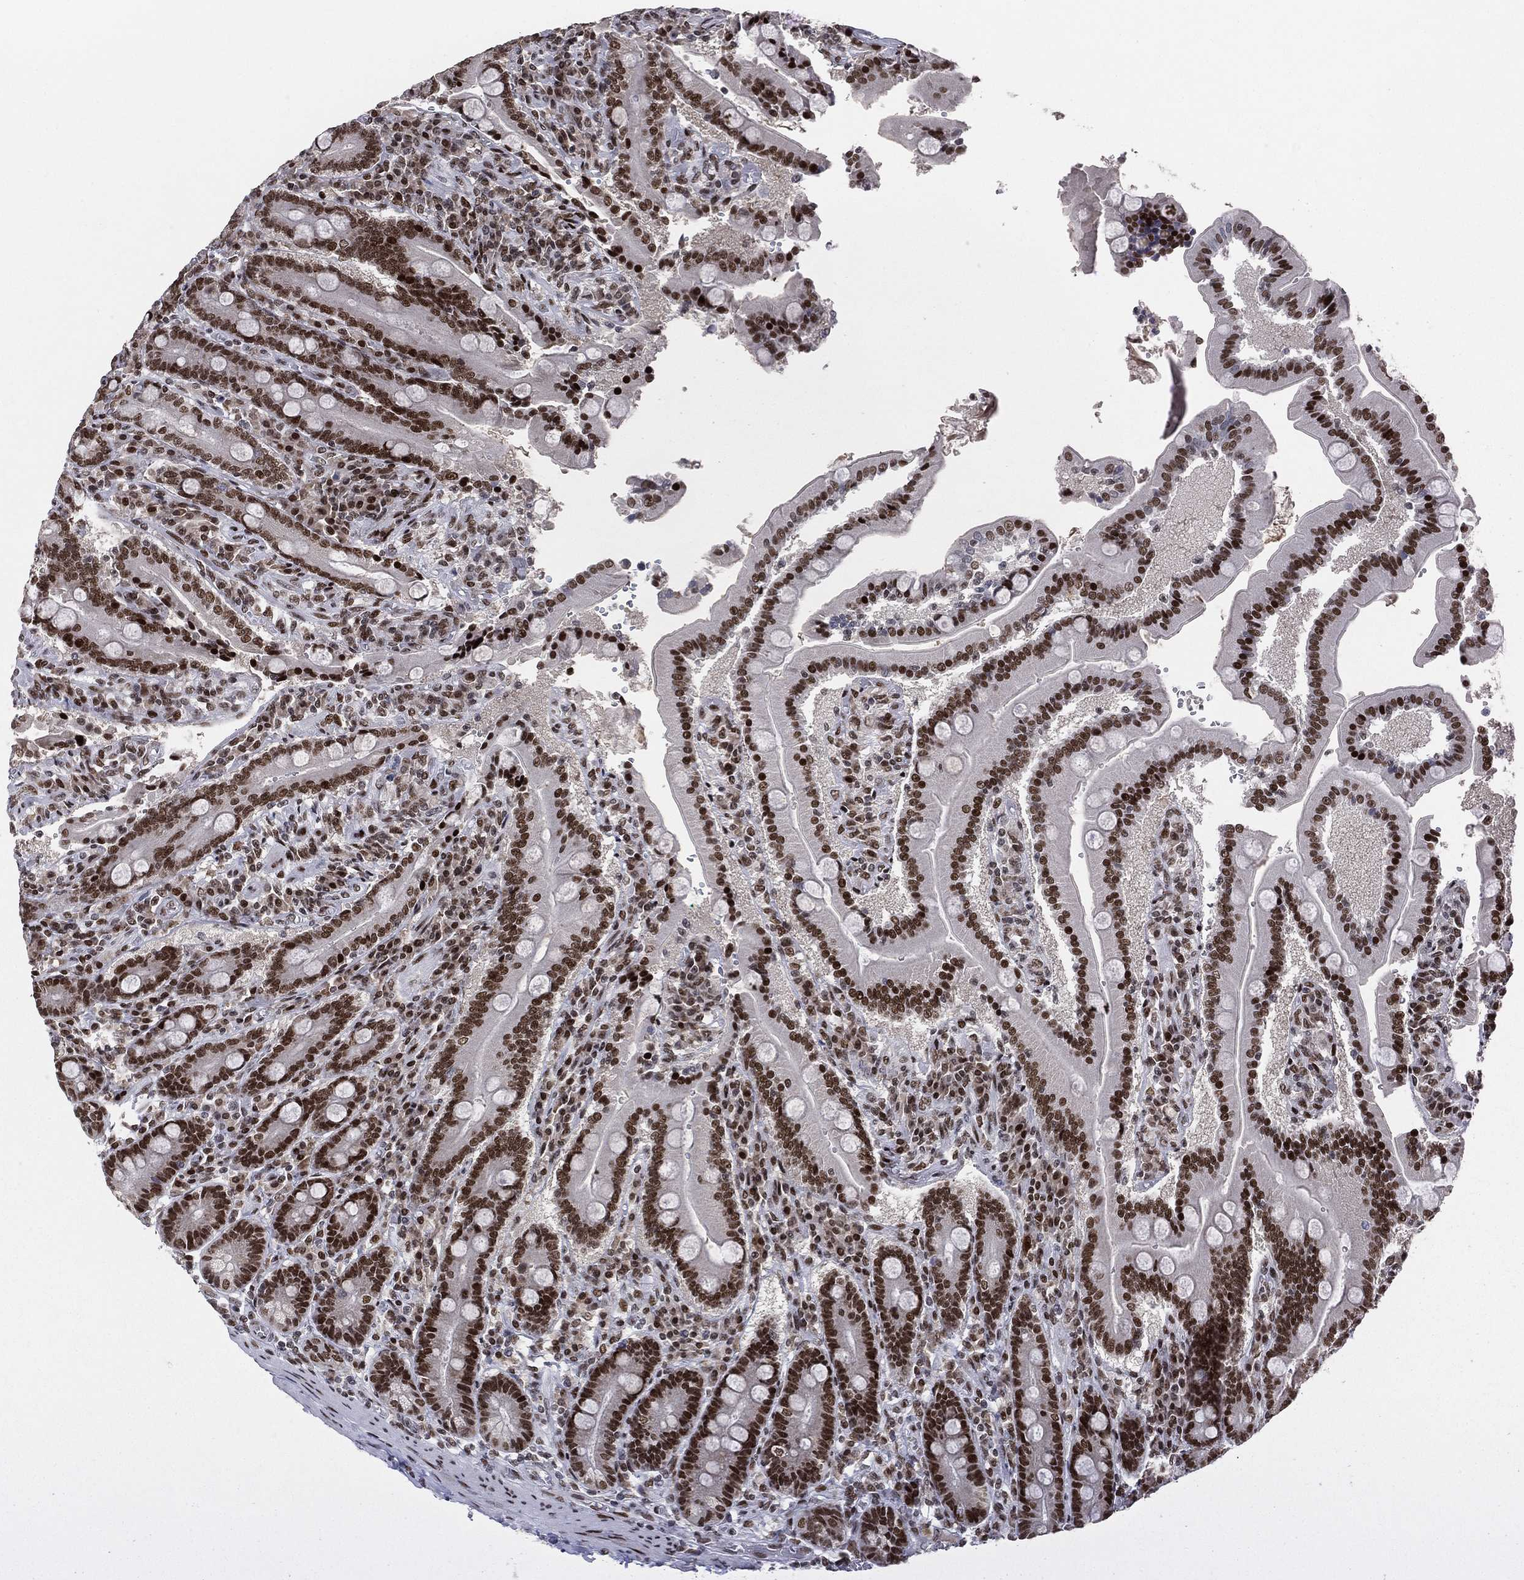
{"staining": {"intensity": "strong", "quantity": ">75%", "location": "nuclear"}, "tissue": "duodenum", "cell_type": "Glandular cells", "image_type": "normal", "snomed": [{"axis": "morphology", "description": "Normal tissue, NOS"}, {"axis": "topography", "description": "Duodenum"}], "caption": "This histopathology image demonstrates immunohistochemistry staining of normal human duodenum, with high strong nuclear staining in about >75% of glandular cells.", "gene": "RTF1", "patient": {"sex": "female", "age": 62}}